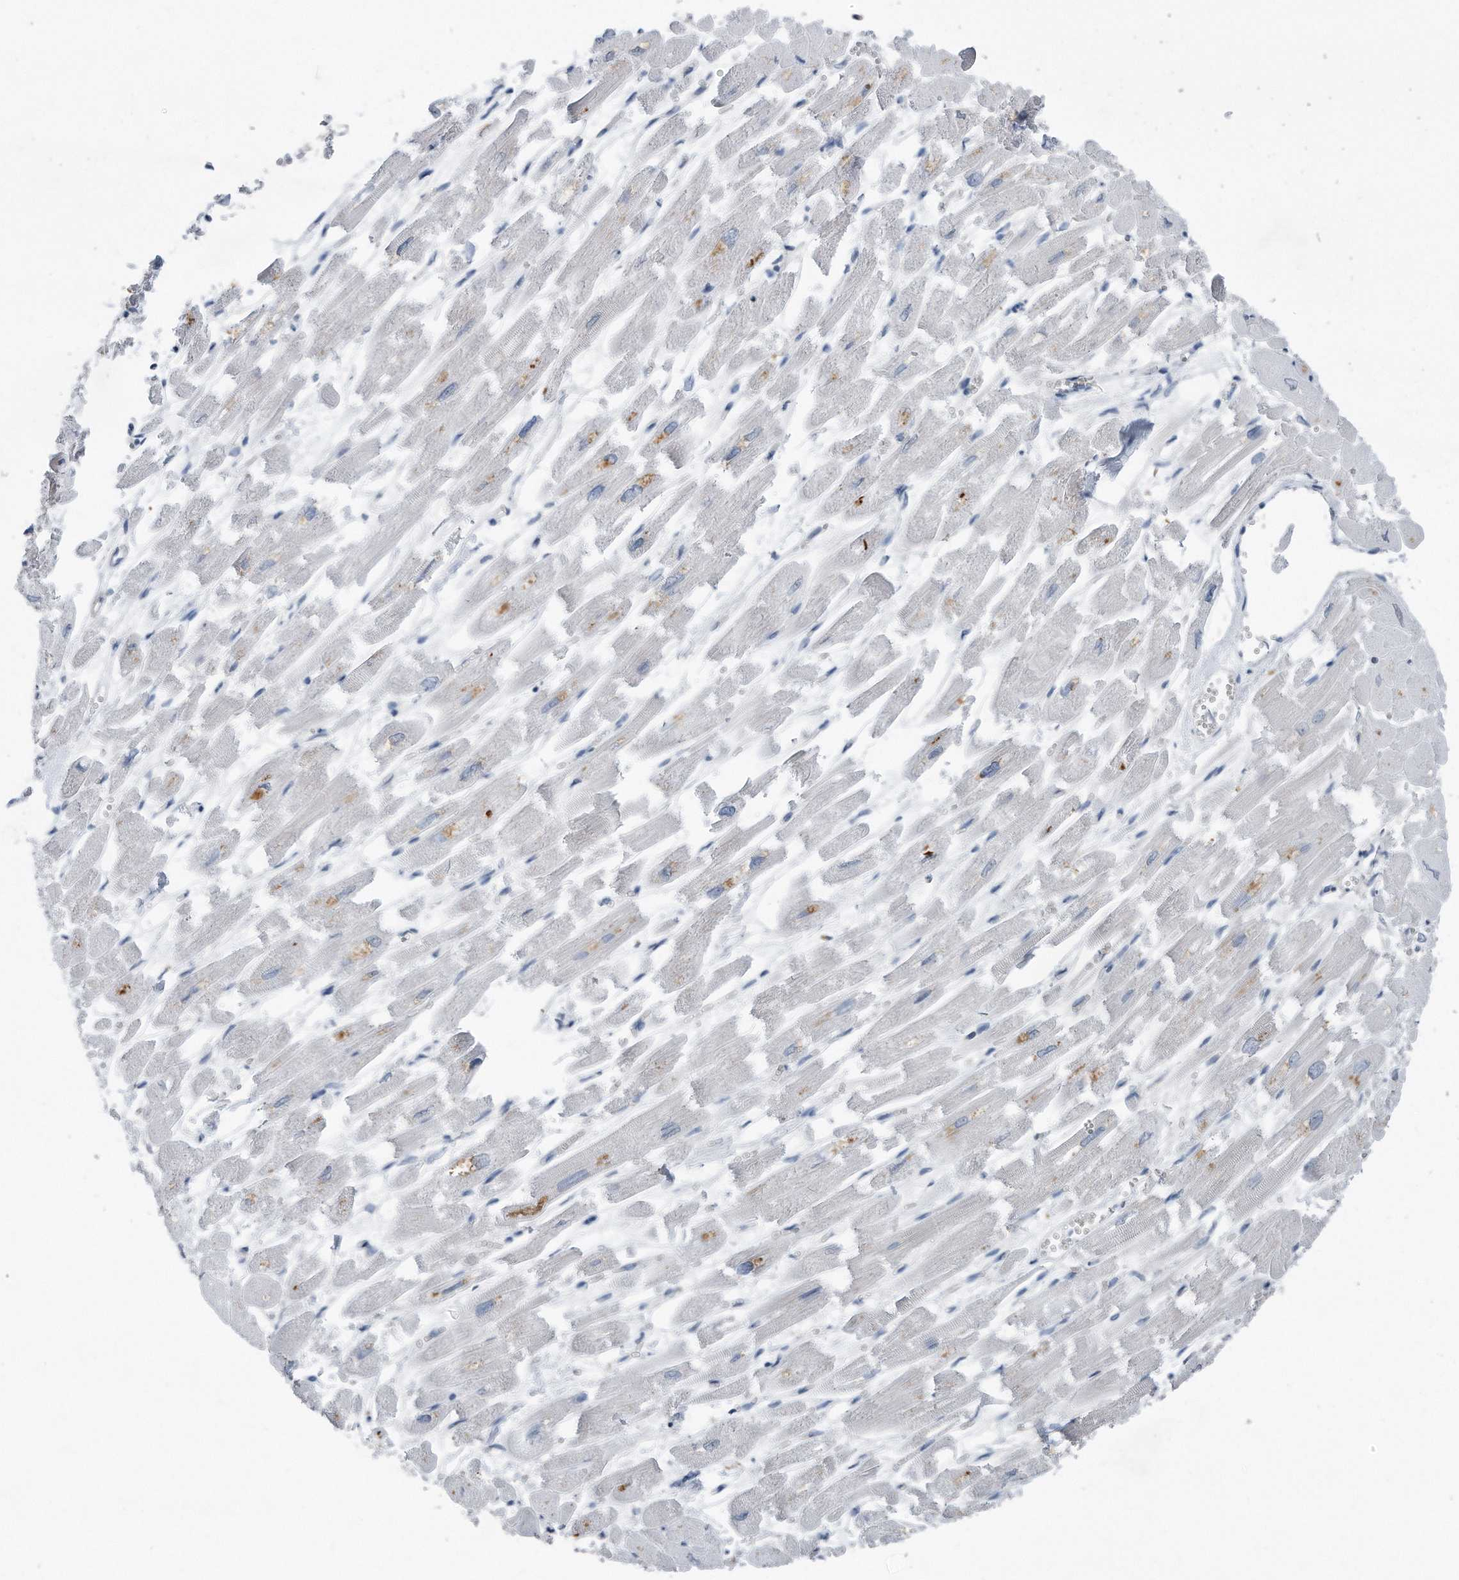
{"staining": {"intensity": "weak", "quantity": "<25%", "location": "cytoplasmic/membranous"}, "tissue": "heart muscle", "cell_type": "Cardiomyocytes", "image_type": "normal", "snomed": [{"axis": "morphology", "description": "Normal tissue, NOS"}, {"axis": "topography", "description": "Heart"}], "caption": "IHC photomicrograph of benign heart muscle: heart muscle stained with DAB (3,3'-diaminobenzidine) demonstrates no significant protein positivity in cardiomyocytes.", "gene": "ZNF772", "patient": {"sex": "male", "age": 54}}